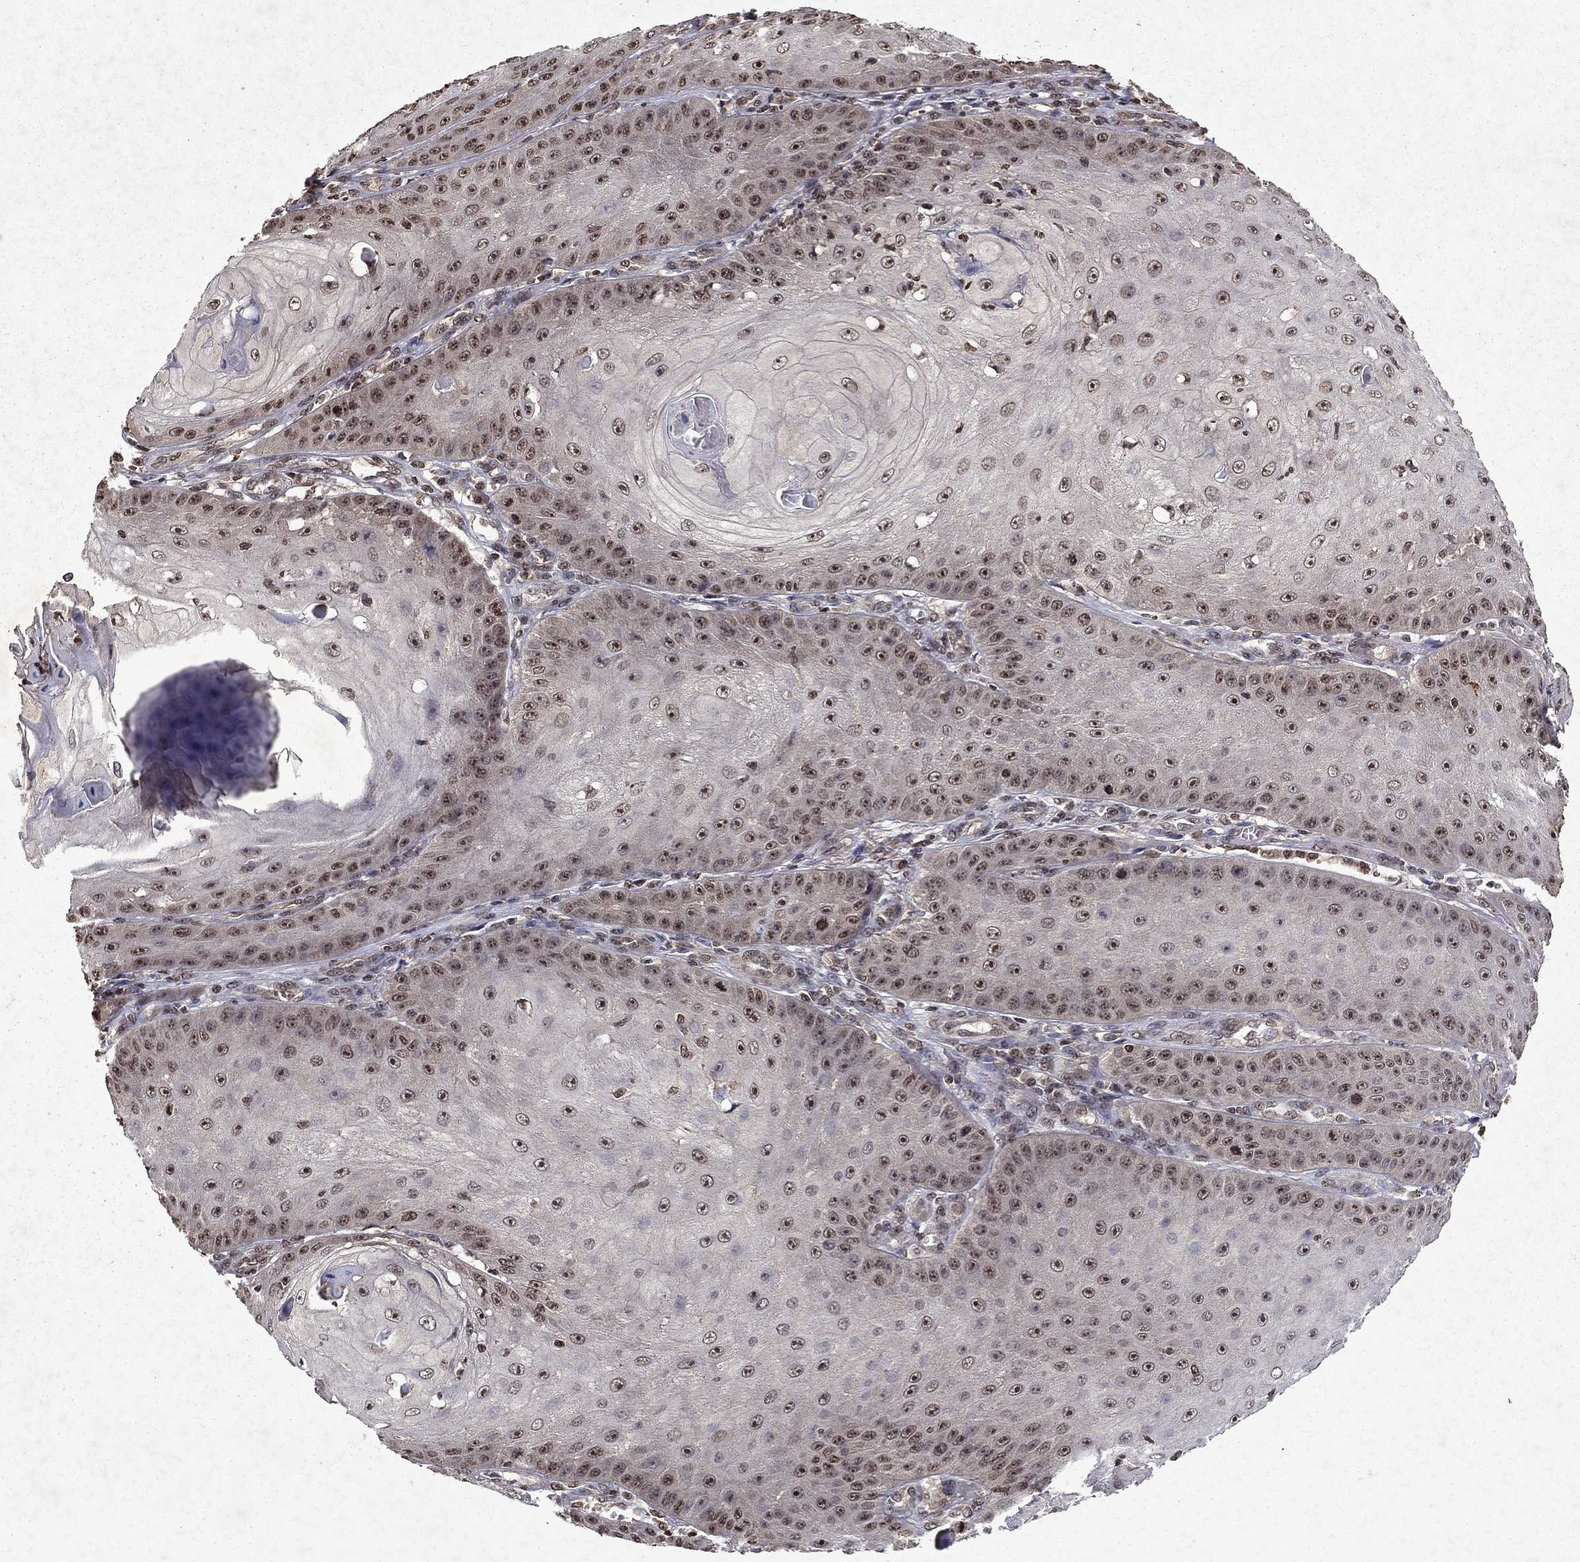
{"staining": {"intensity": "moderate", "quantity": "25%-75%", "location": "nuclear"}, "tissue": "skin cancer", "cell_type": "Tumor cells", "image_type": "cancer", "snomed": [{"axis": "morphology", "description": "Squamous cell carcinoma, NOS"}, {"axis": "topography", "description": "Skin"}], "caption": "Immunohistochemical staining of human skin cancer (squamous cell carcinoma) shows medium levels of moderate nuclear protein staining in about 25%-75% of tumor cells. Ihc stains the protein in brown and the nuclei are stained blue.", "gene": "PIN4", "patient": {"sex": "male", "age": 70}}